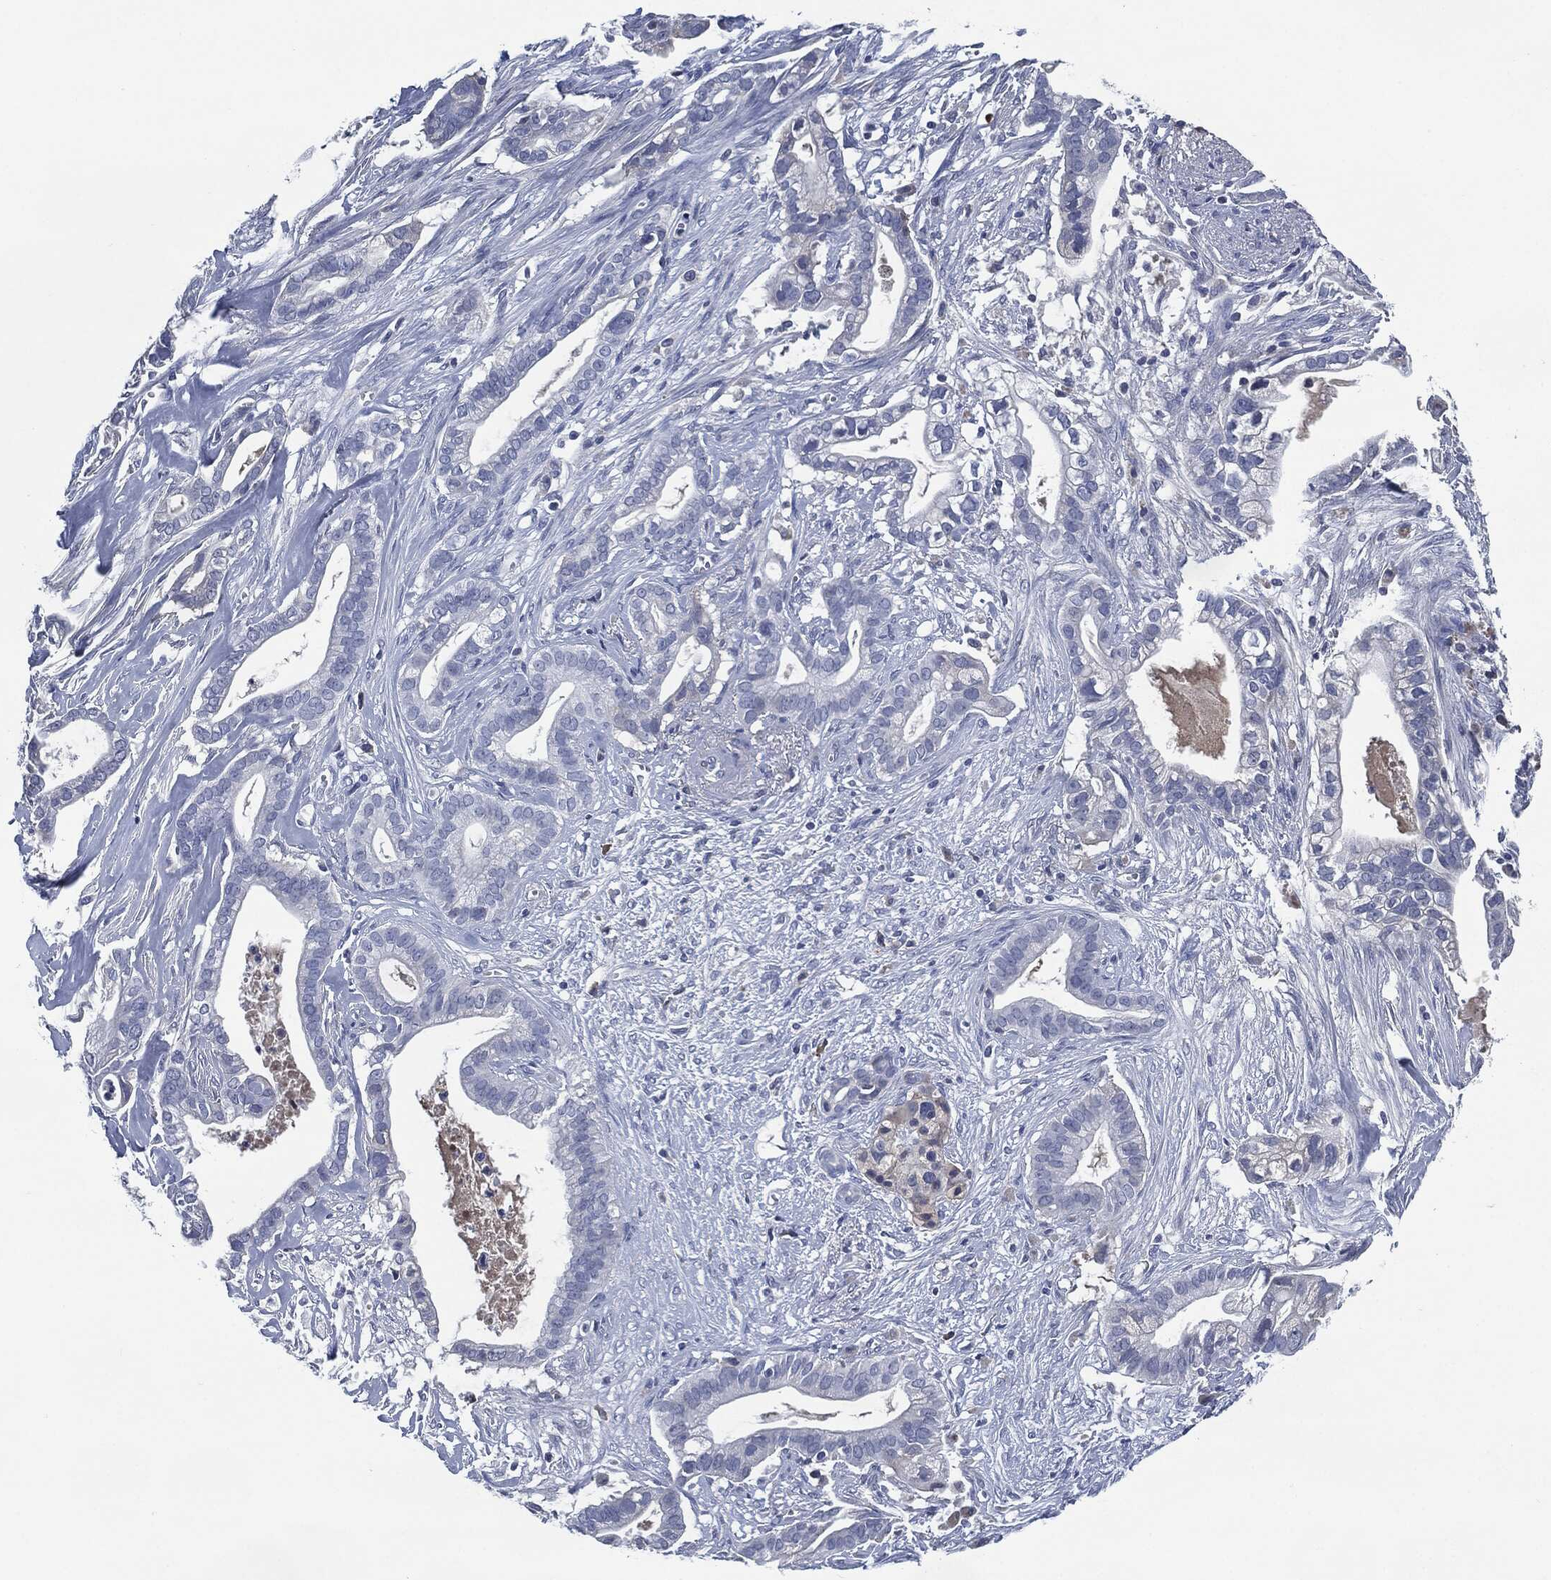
{"staining": {"intensity": "negative", "quantity": "none", "location": "none"}, "tissue": "pancreatic cancer", "cell_type": "Tumor cells", "image_type": "cancer", "snomed": [{"axis": "morphology", "description": "Adenocarcinoma, NOS"}, {"axis": "topography", "description": "Pancreas"}], "caption": "There is no significant positivity in tumor cells of pancreatic cancer. The staining is performed using DAB brown chromogen with nuclei counter-stained in using hematoxylin.", "gene": "IL2RG", "patient": {"sex": "male", "age": 61}}